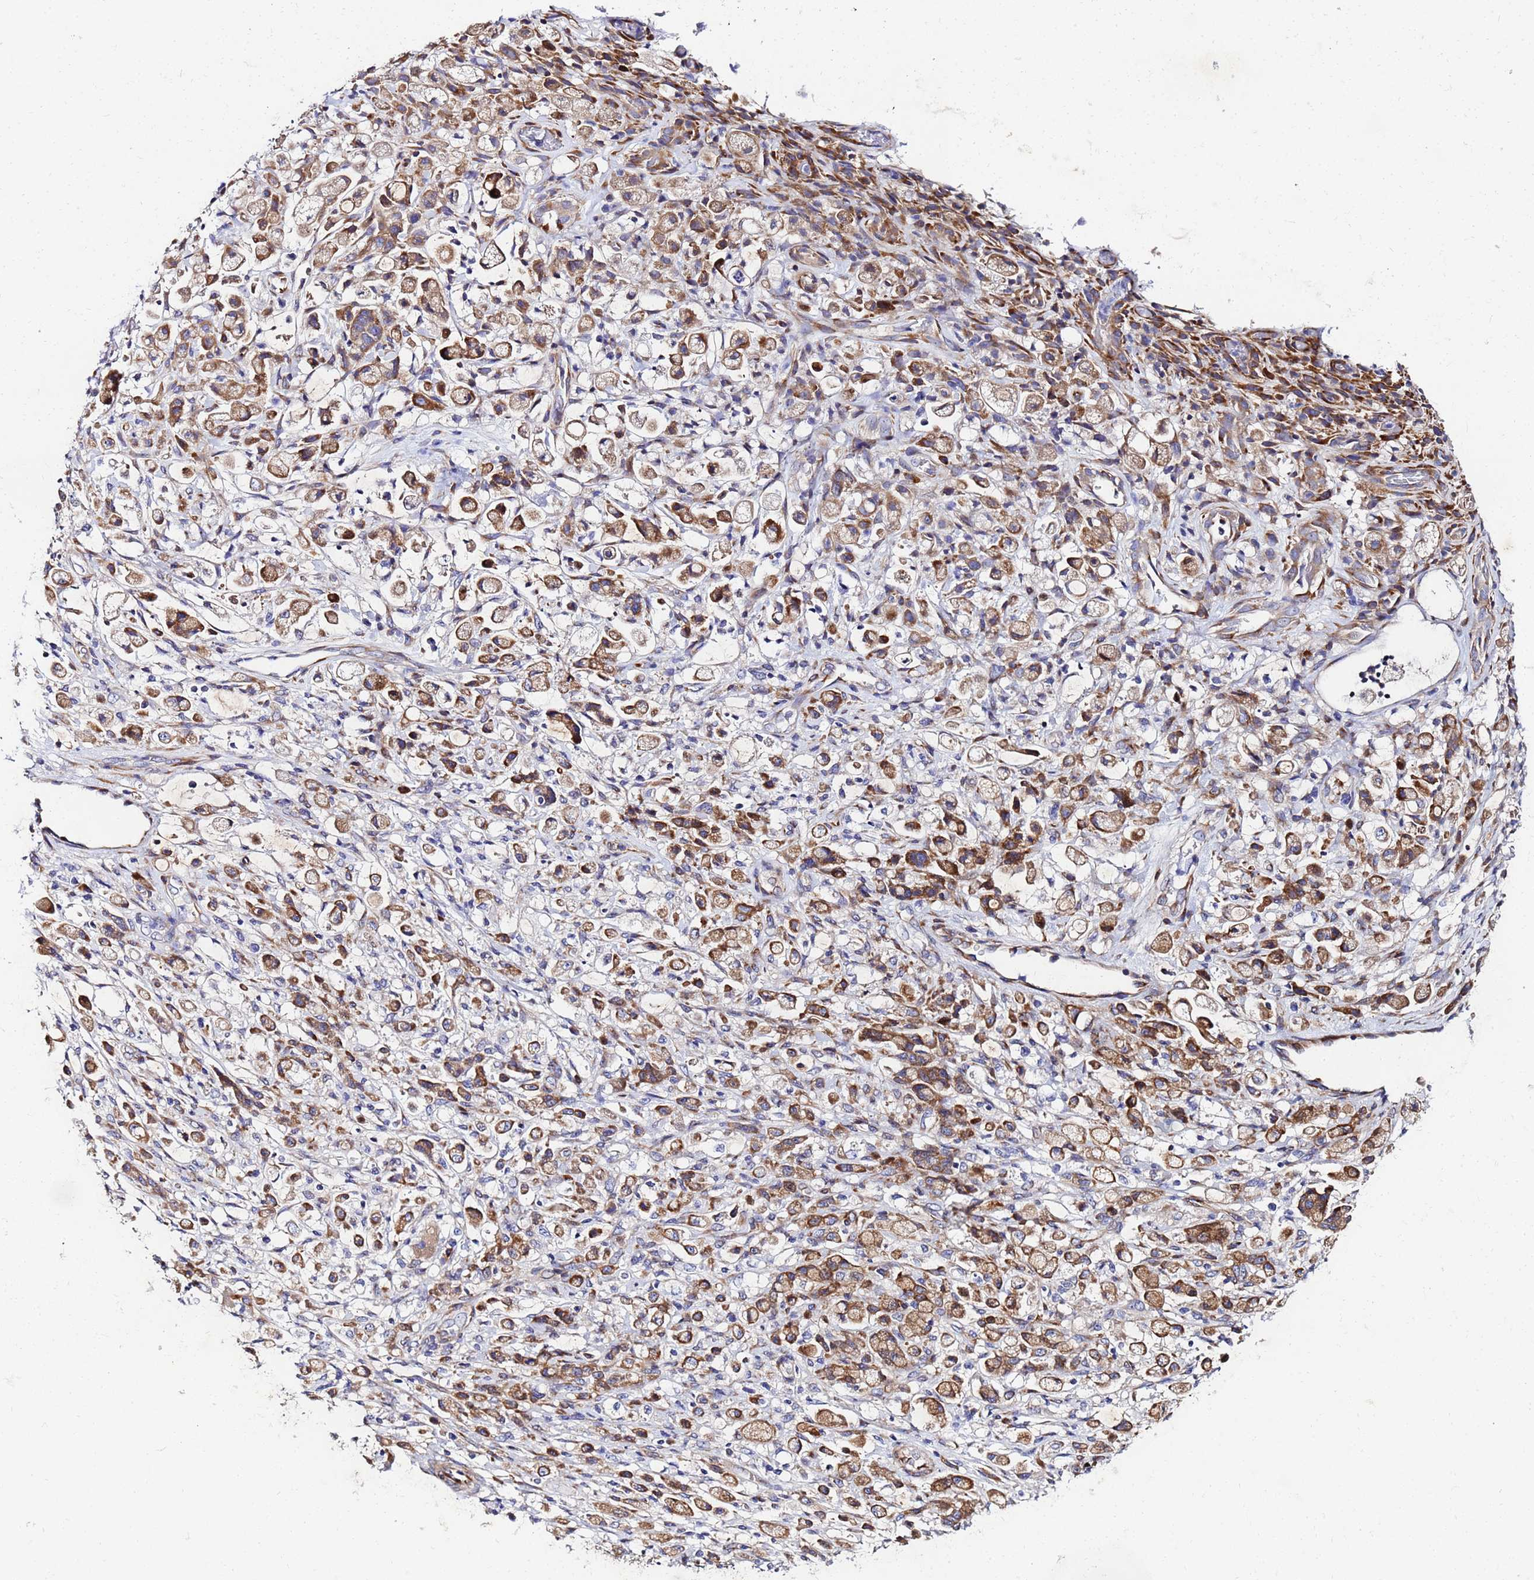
{"staining": {"intensity": "moderate", "quantity": ">75%", "location": "cytoplasmic/membranous"}, "tissue": "stomach cancer", "cell_type": "Tumor cells", "image_type": "cancer", "snomed": [{"axis": "morphology", "description": "Adenocarcinoma, NOS"}, {"axis": "topography", "description": "Stomach"}], "caption": "An IHC micrograph of neoplastic tissue is shown. Protein staining in brown labels moderate cytoplasmic/membranous positivity in stomach cancer within tumor cells.", "gene": "POM121", "patient": {"sex": "female", "age": 60}}